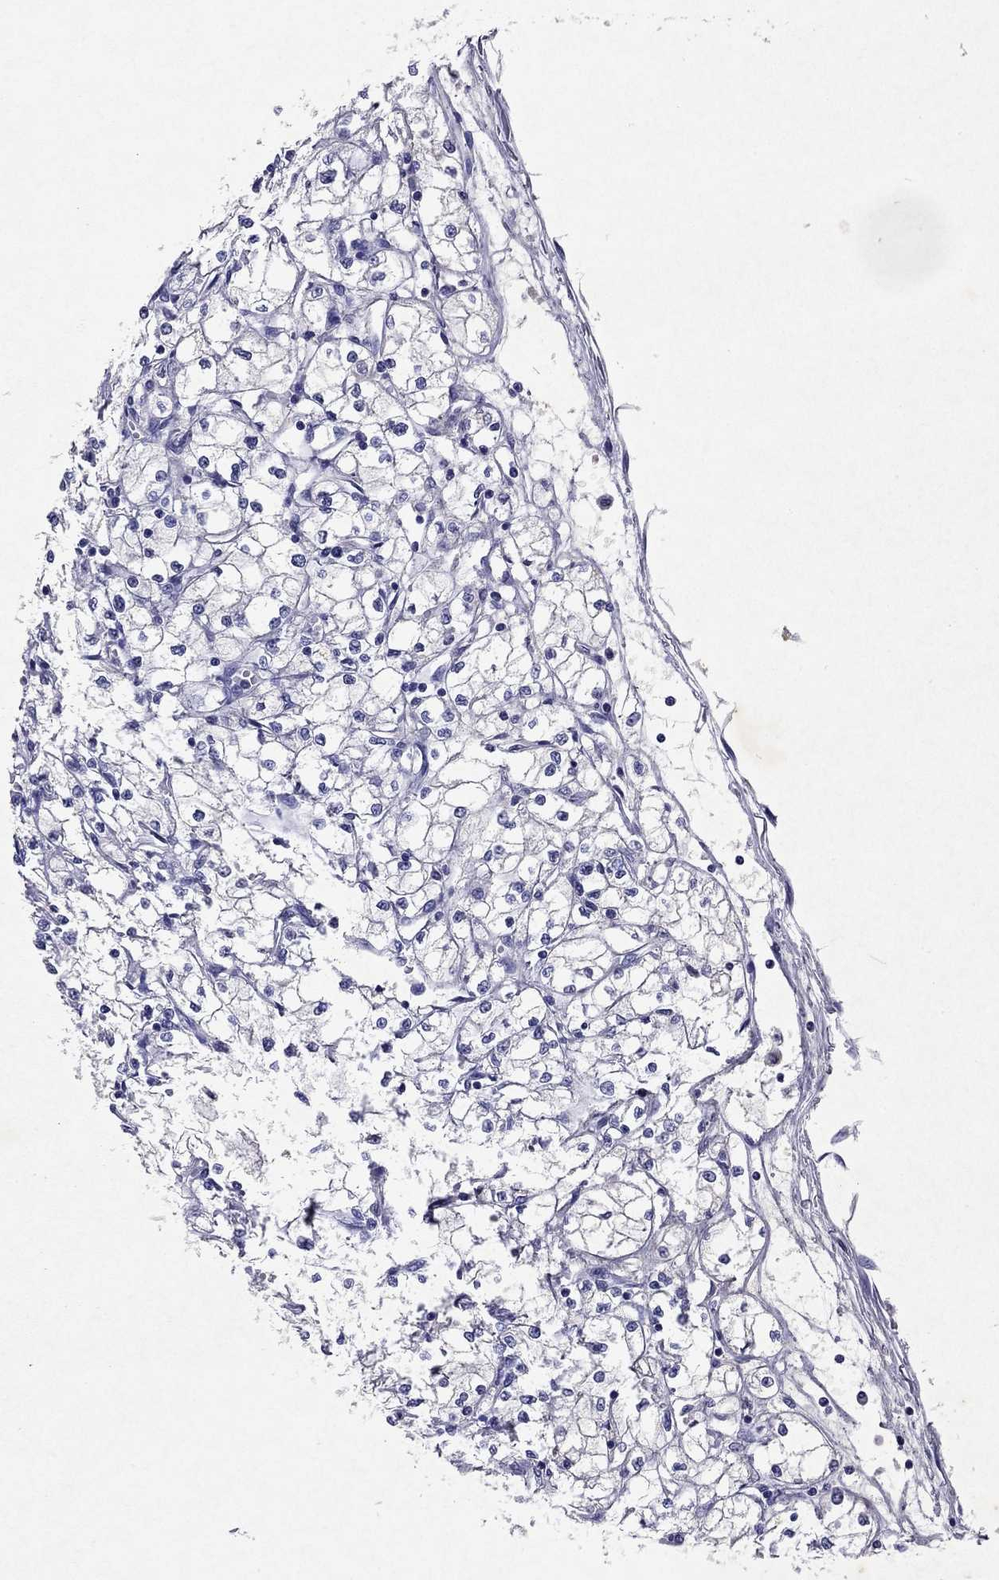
{"staining": {"intensity": "negative", "quantity": "none", "location": "none"}, "tissue": "renal cancer", "cell_type": "Tumor cells", "image_type": "cancer", "snomed": [{"axis": "morphology", "description": "Adenocarcinoma, NOS"}, {"axis": "topography", "description": "Kidney"}], "caption": "This histopathology image is of renal cancer (adenocarcinoma) stained with IHC to label a protein in brown with the nuclei are counter-stained blue. There is no positivity in tumor cells.", "gene": "ARMC12", "patient": {"sex": "male", "age": 67}}